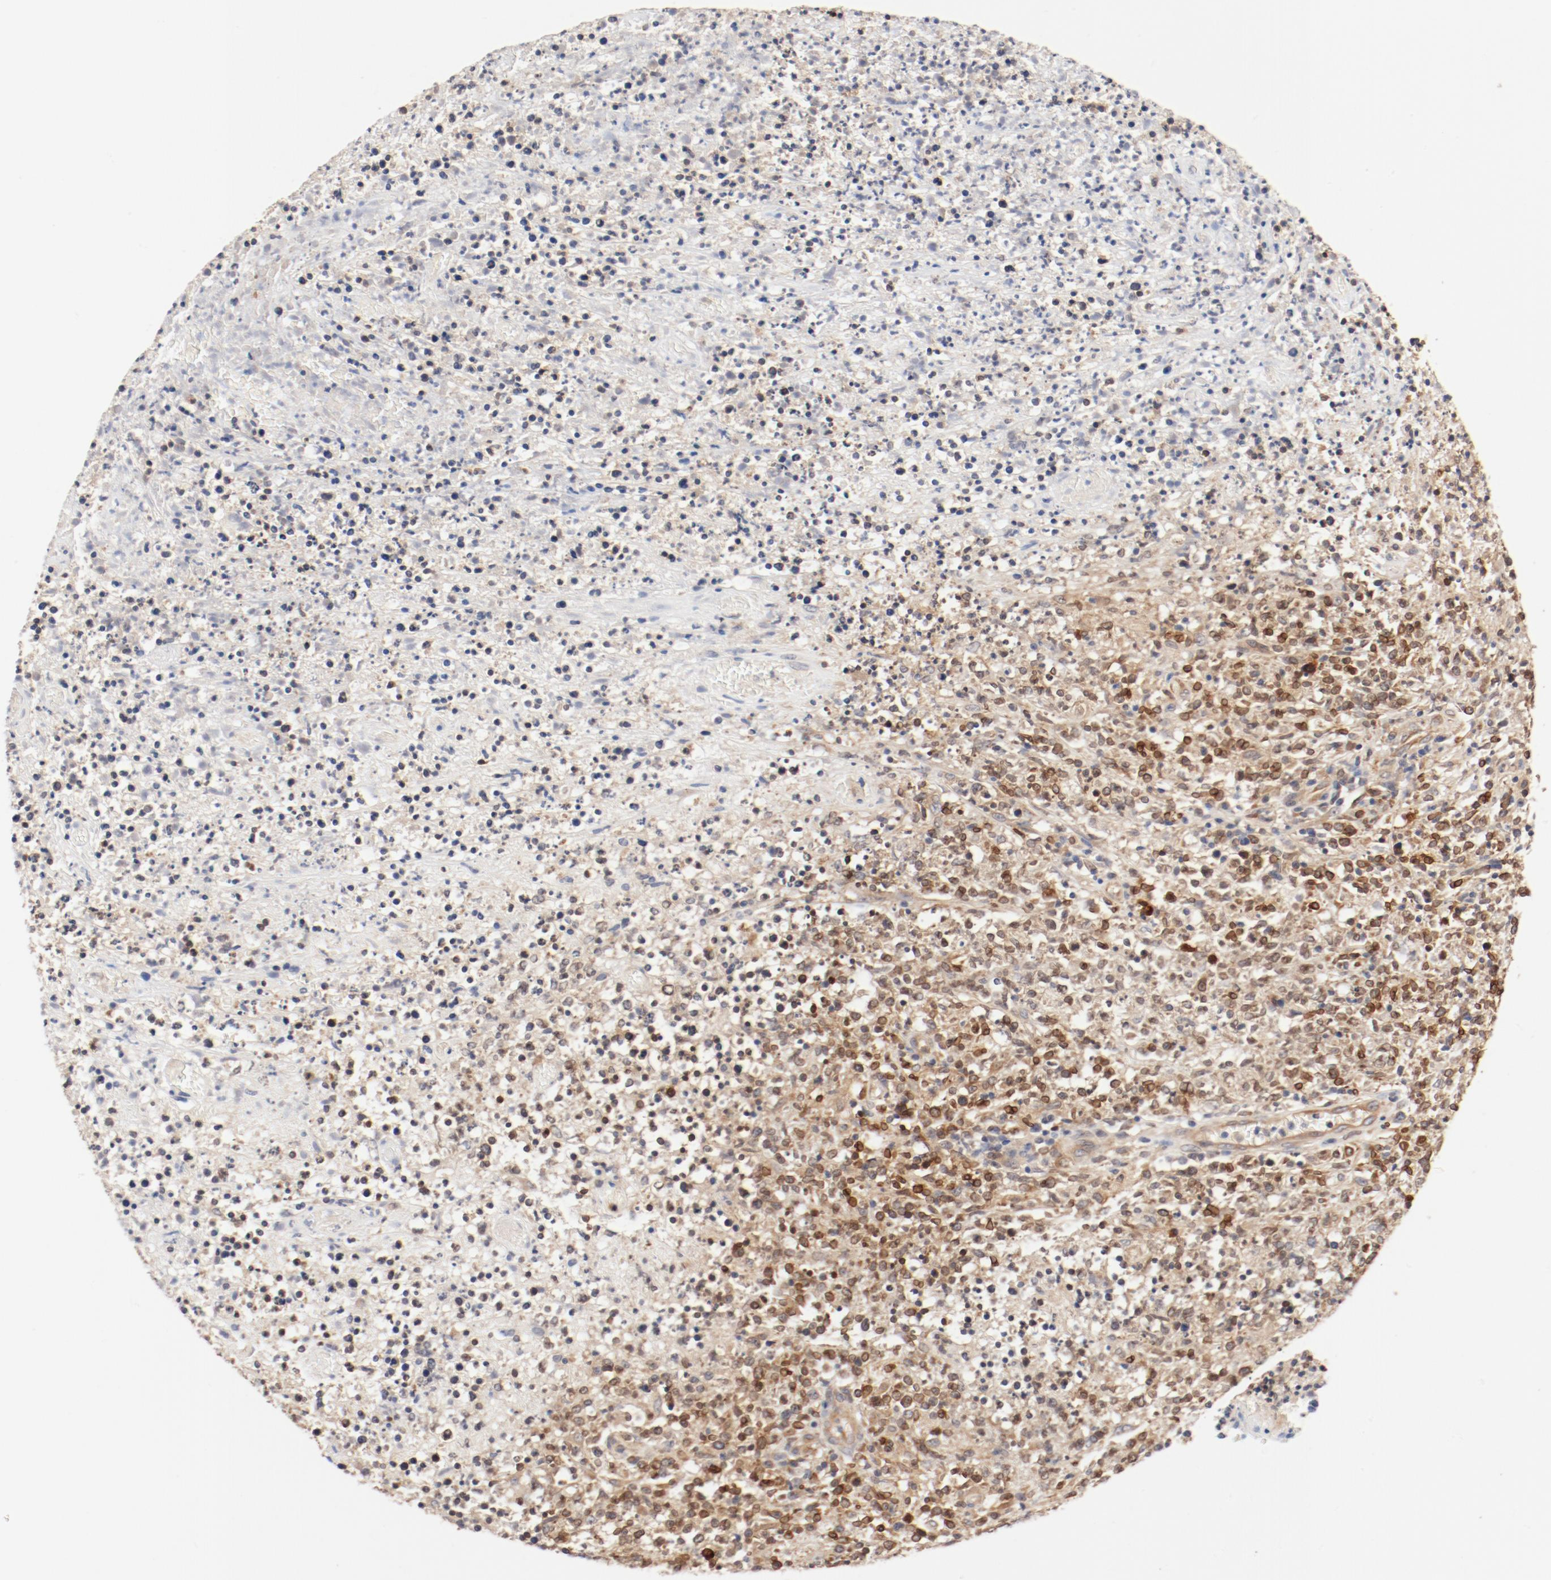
{"staining": {"intensity": "moderate", "quantity": "25%-75%", "location": "cytoplasmic/membranous,nuclear"}, "tissue": "lymphoma", "cell_type": "Tumor cells", "image_type": "cancer", "snomed": [{"axis": "morphology", "description": "Malignant lymphoma, non-Hodgkin's type, High grade"}, {"axis": "topography", "description": "Lymph node"}], "caption": "Protein staining reveals moderate cytoplasmic/membranous and nuclear positivity in about 25%-75% of tumor cells in malignant lymphoma, non-Hodgkin's type (high-grade). The protein is shown in brown color, while the nuclei are stained blue.", "gene": "UBE2J1", "patient": {"sex": "female", "age": 84}}